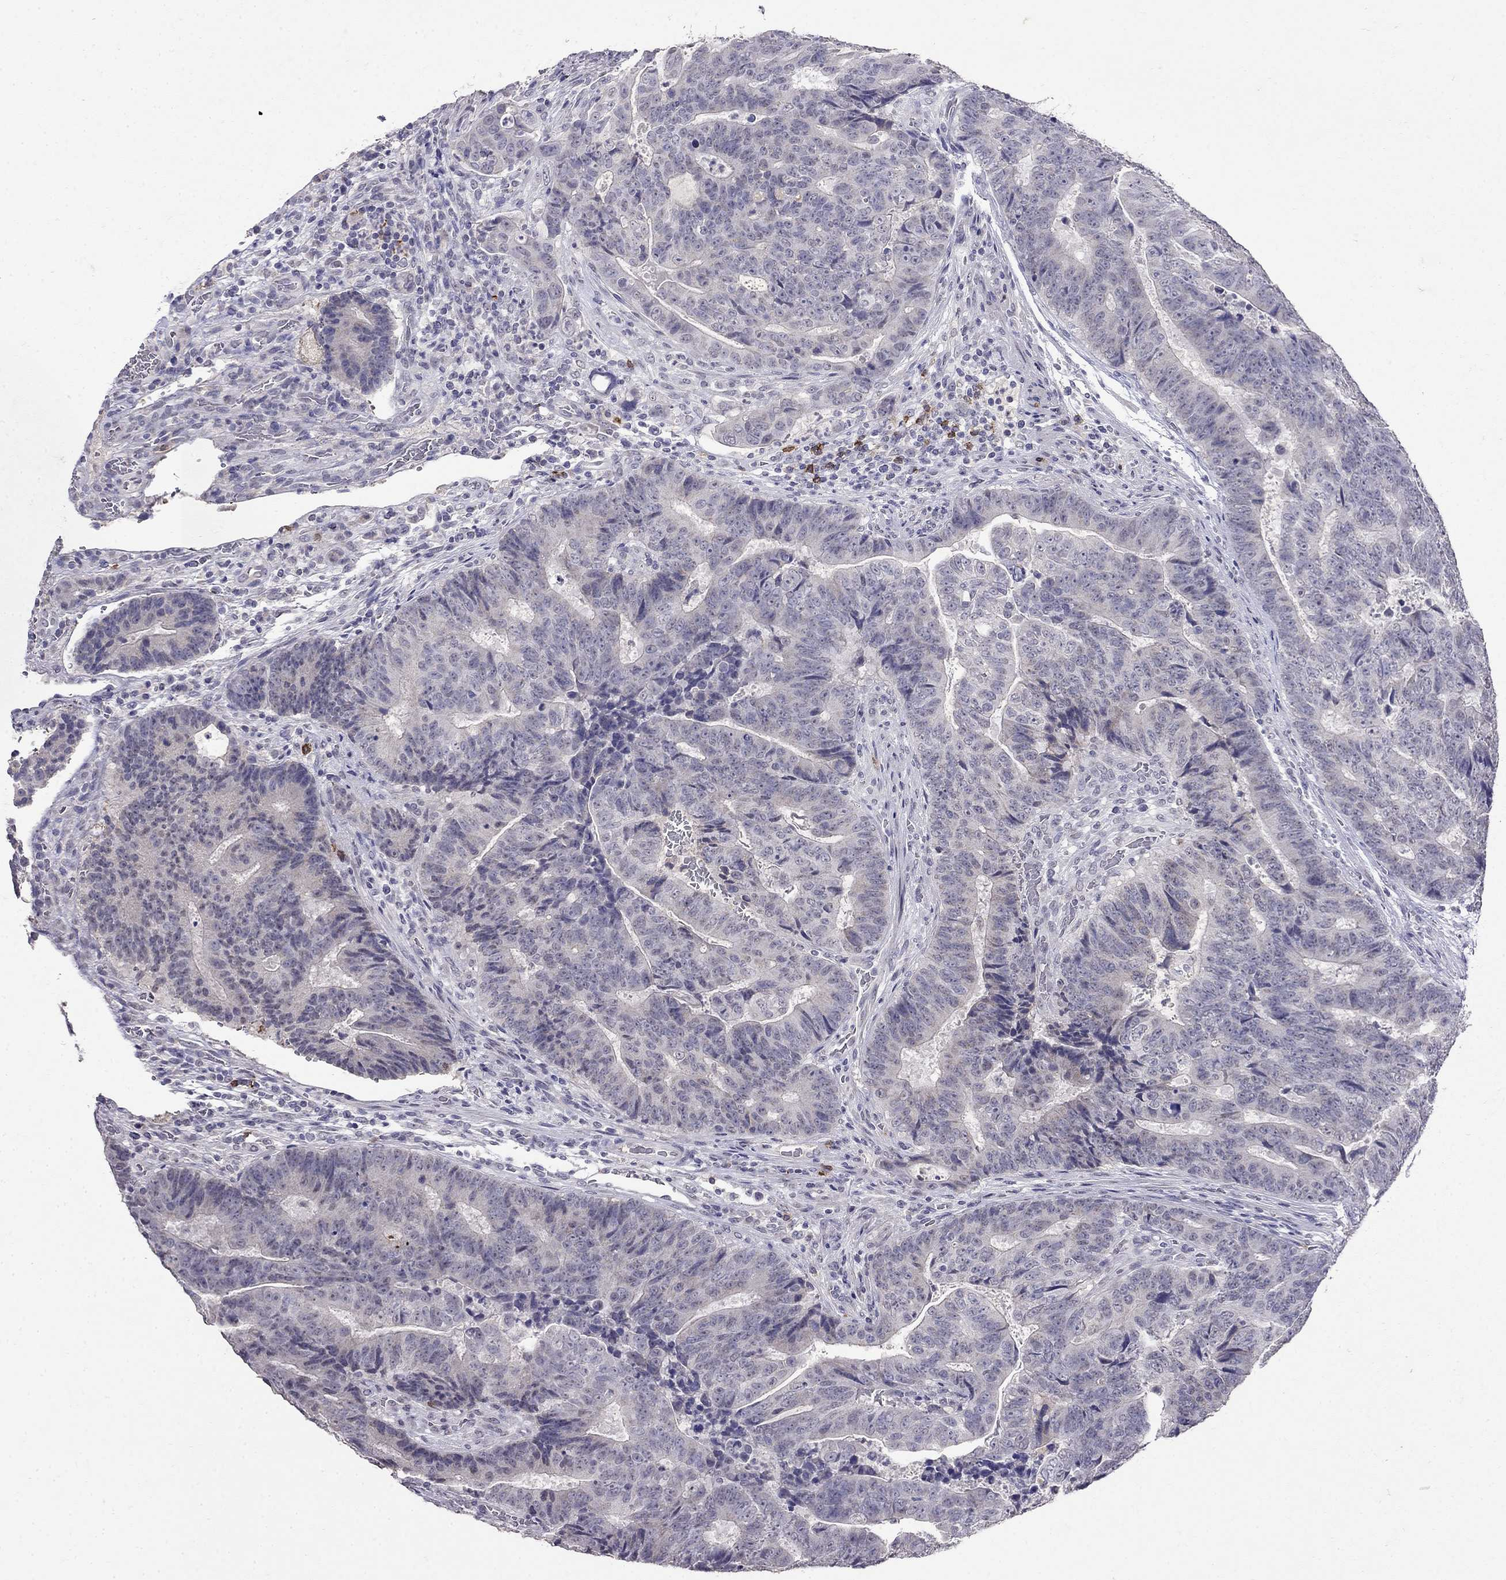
{"staining": {"intensity": "negative", "quantity": "none", "location": "none"}, "tissue": "colorectal cancer", "cell_type": "Tumor cells", "image_type": "cancer", "snomed": [{"axis": "morphology", "description": "Adenocarcinoma, NOS"}, {"axis": "topography", "description": "Colon"}], "caption": "High magnification brightfield microscopy of colorectal cancer (adenocarcinoma) stained with DAB (3,3'-diaminobenzidine) (brown) and counterstained with hematoxylin (blue): tumor cells show no significant staining.", "gene": "CD8B", "patient": {"sex": "female", "age": 48}}